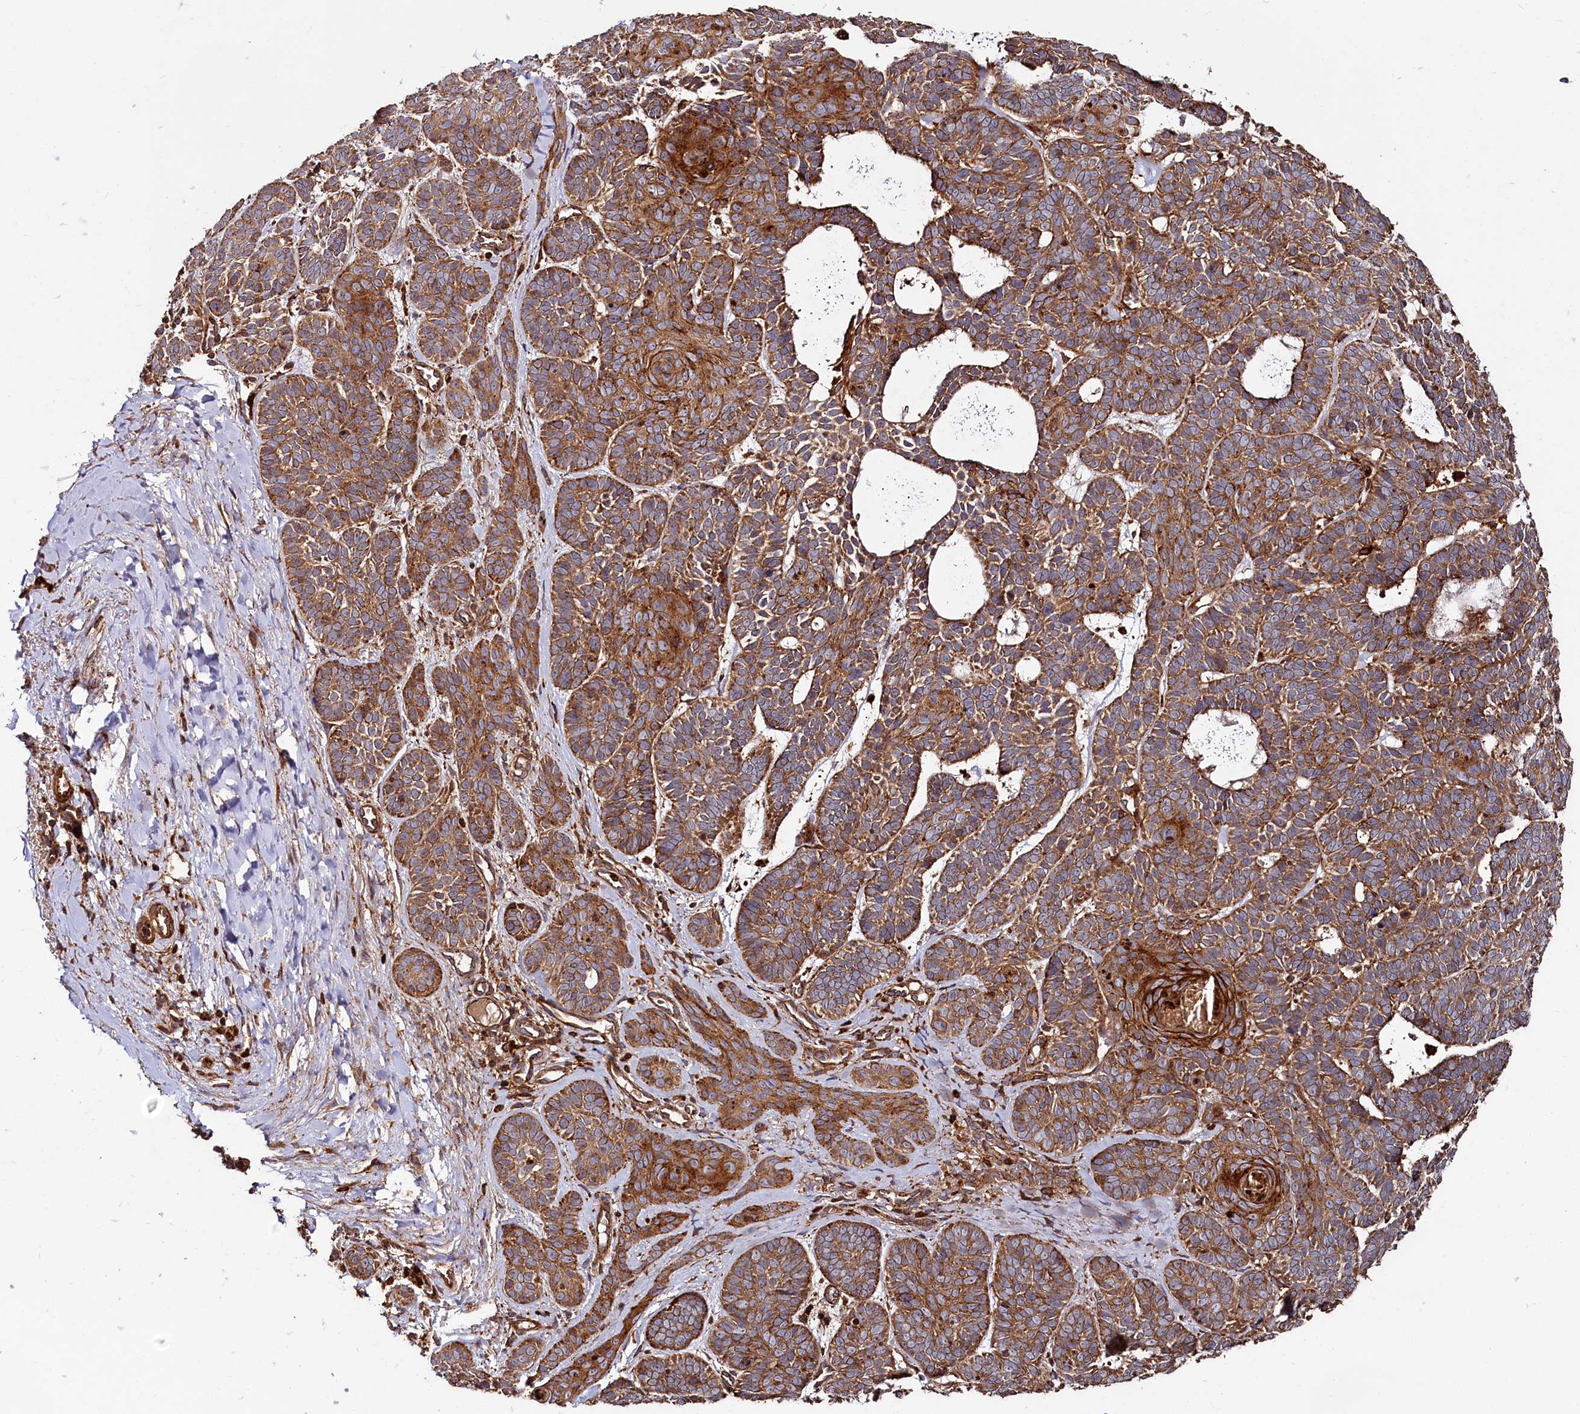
{"staining": {"intensity": "moderate", "quantity": ">75%", "location": "cytoplasmic/membranous"}, "tissue": "skin cancer", "cell_type": "Tumor cells", "image_type": "cancer", "snomed": [{"axis": "morphology", "description": "Basal cell carcinoma"}, {"axis": "topography", "description": "Skin"}], "caption": "This micrograph reveals immunohistochemistry staining of human skin cancer (basal cell carcinoma), with medium moderate cytoplasmic/membranous expression in about >75% of tumor cells.", "gene": "WDR73", "patient": {"sex": "male", "age": 85}}